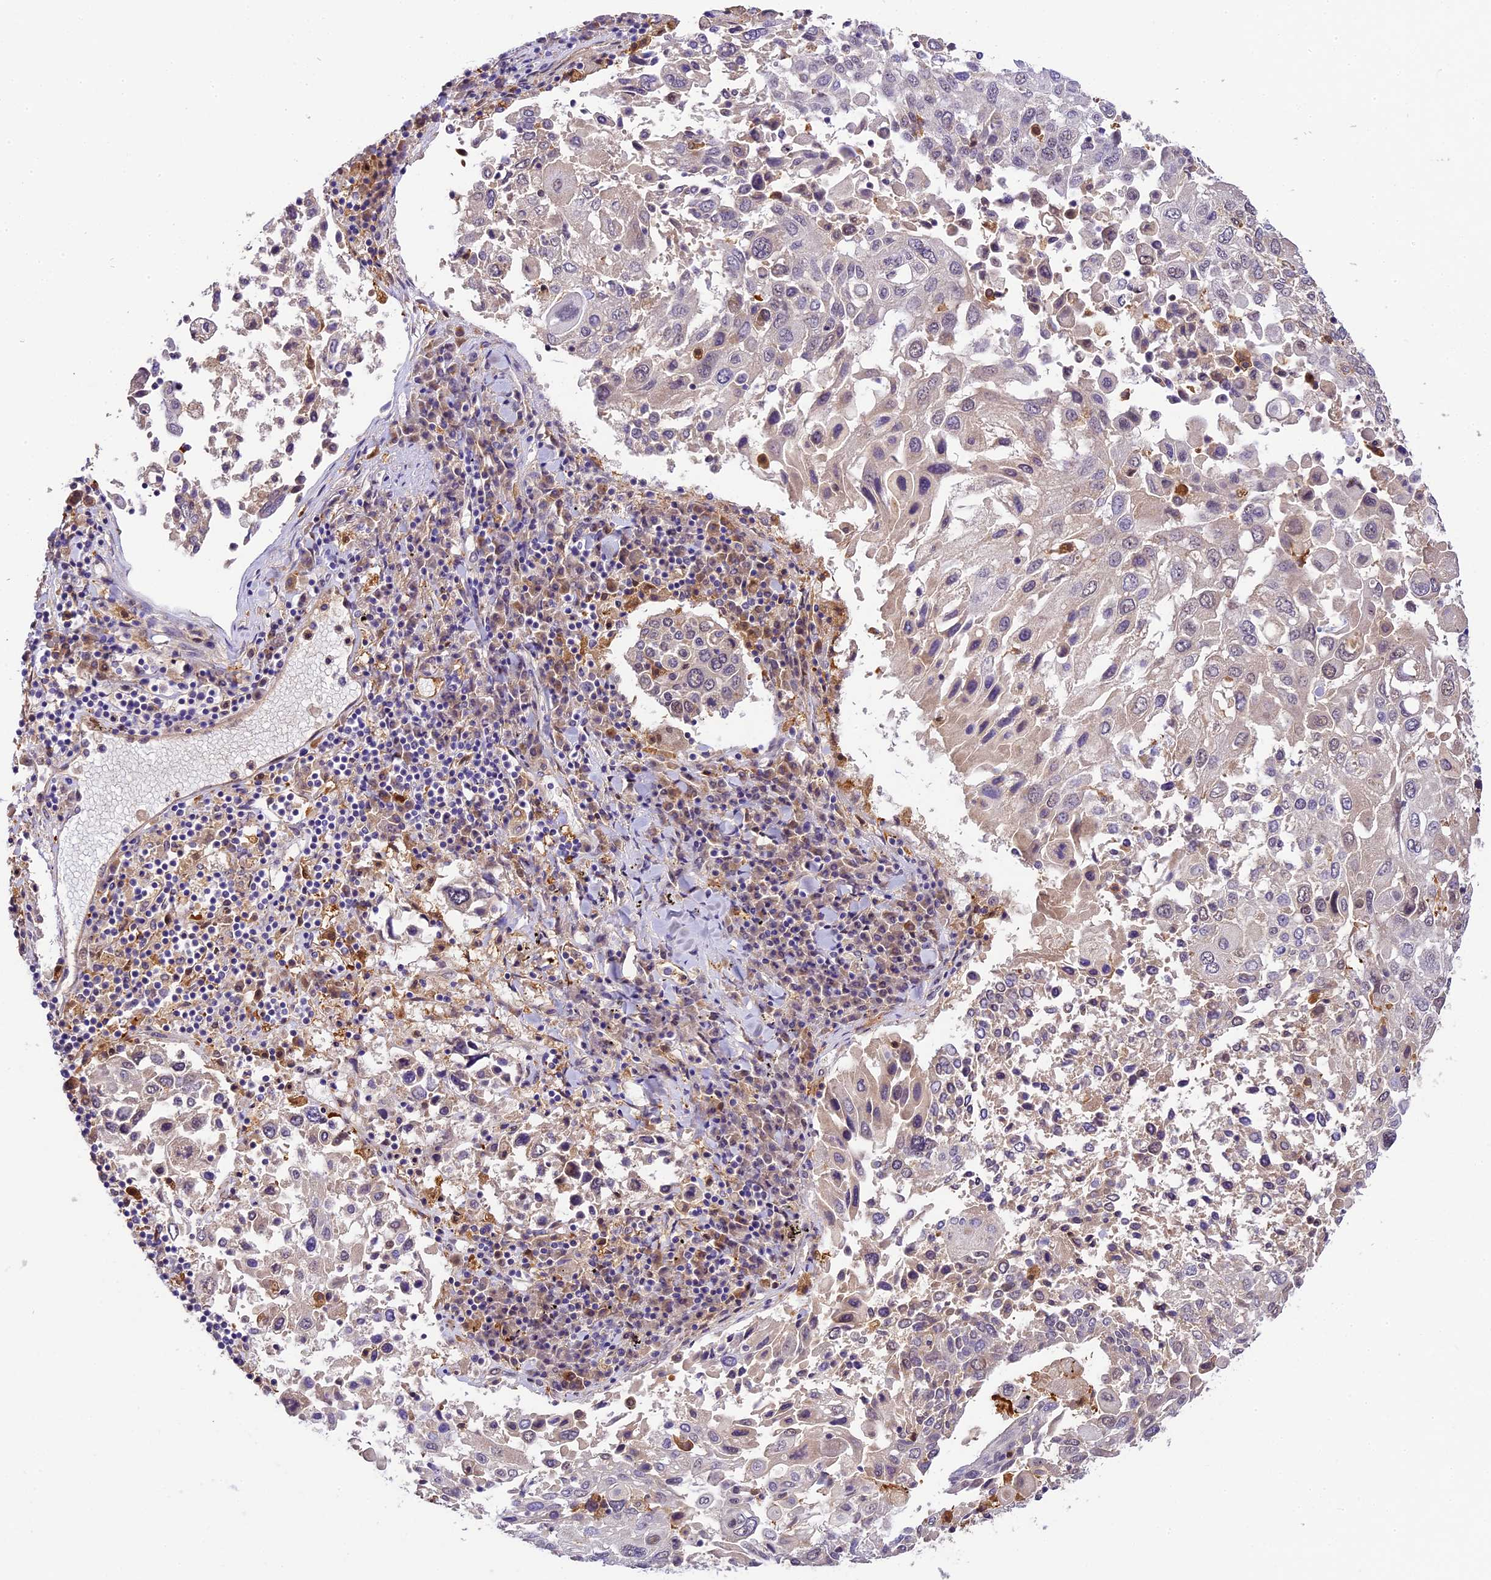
{"staining": {"intensity": "weak", "quantity": "<25%", "location": "cytoplasmic/membranous"}, "tissue": "lung cancer", "cell_type": "Tumor cells", "image_type": "cancer", "snomed": [{"axis": "morphology", "description": "Squamous cell carcinoma, NOS"}, {"axis": "topography", "description": "Lung"}], "caption": "Photomicrograph shows no significant protein expression in tumor cells of squamous cell carcinoma (lung).", "gene": "NEK8", "patient": {"sex": "male", "age": 65}}